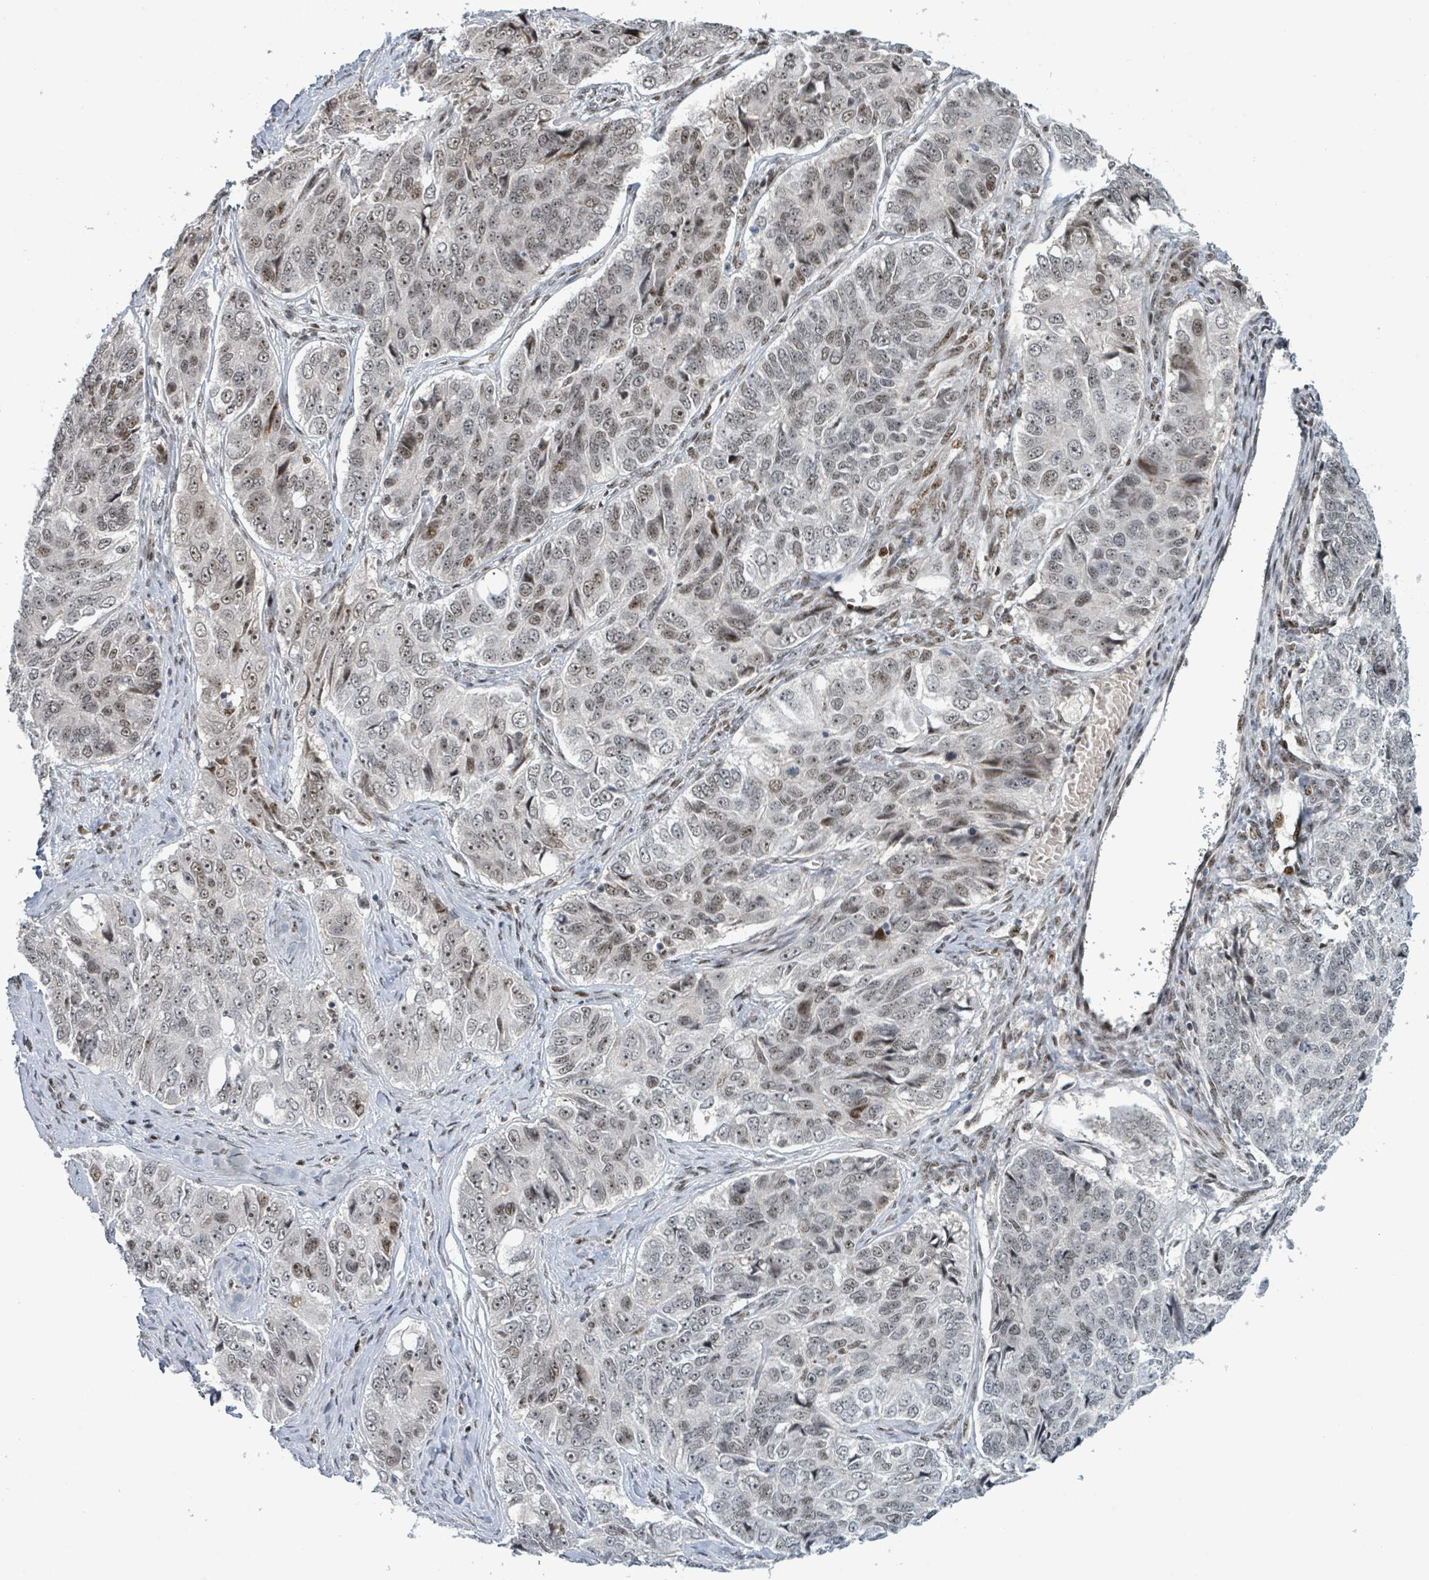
{"staining": {"intensity": "moderate", "quantity": "<25%", "location": "nuclear"}, "tissue": "ovarian cancer", "cell_type": "Tumor cells", "image_type": "cancer", "snomed": [{"axis": "morphology", "description": "Carcinoma, endometroid"}, {"axis": "topography", "description": "Ovary"}], "caption": "Ovarian endometroid carcinoma stained with immunohistochemistry (IHC) shows moderate nuclear positivity in approximately <25% of tumor cells.", "gene": "KLF3", "patient": {"sex": "female", "age": 51}}